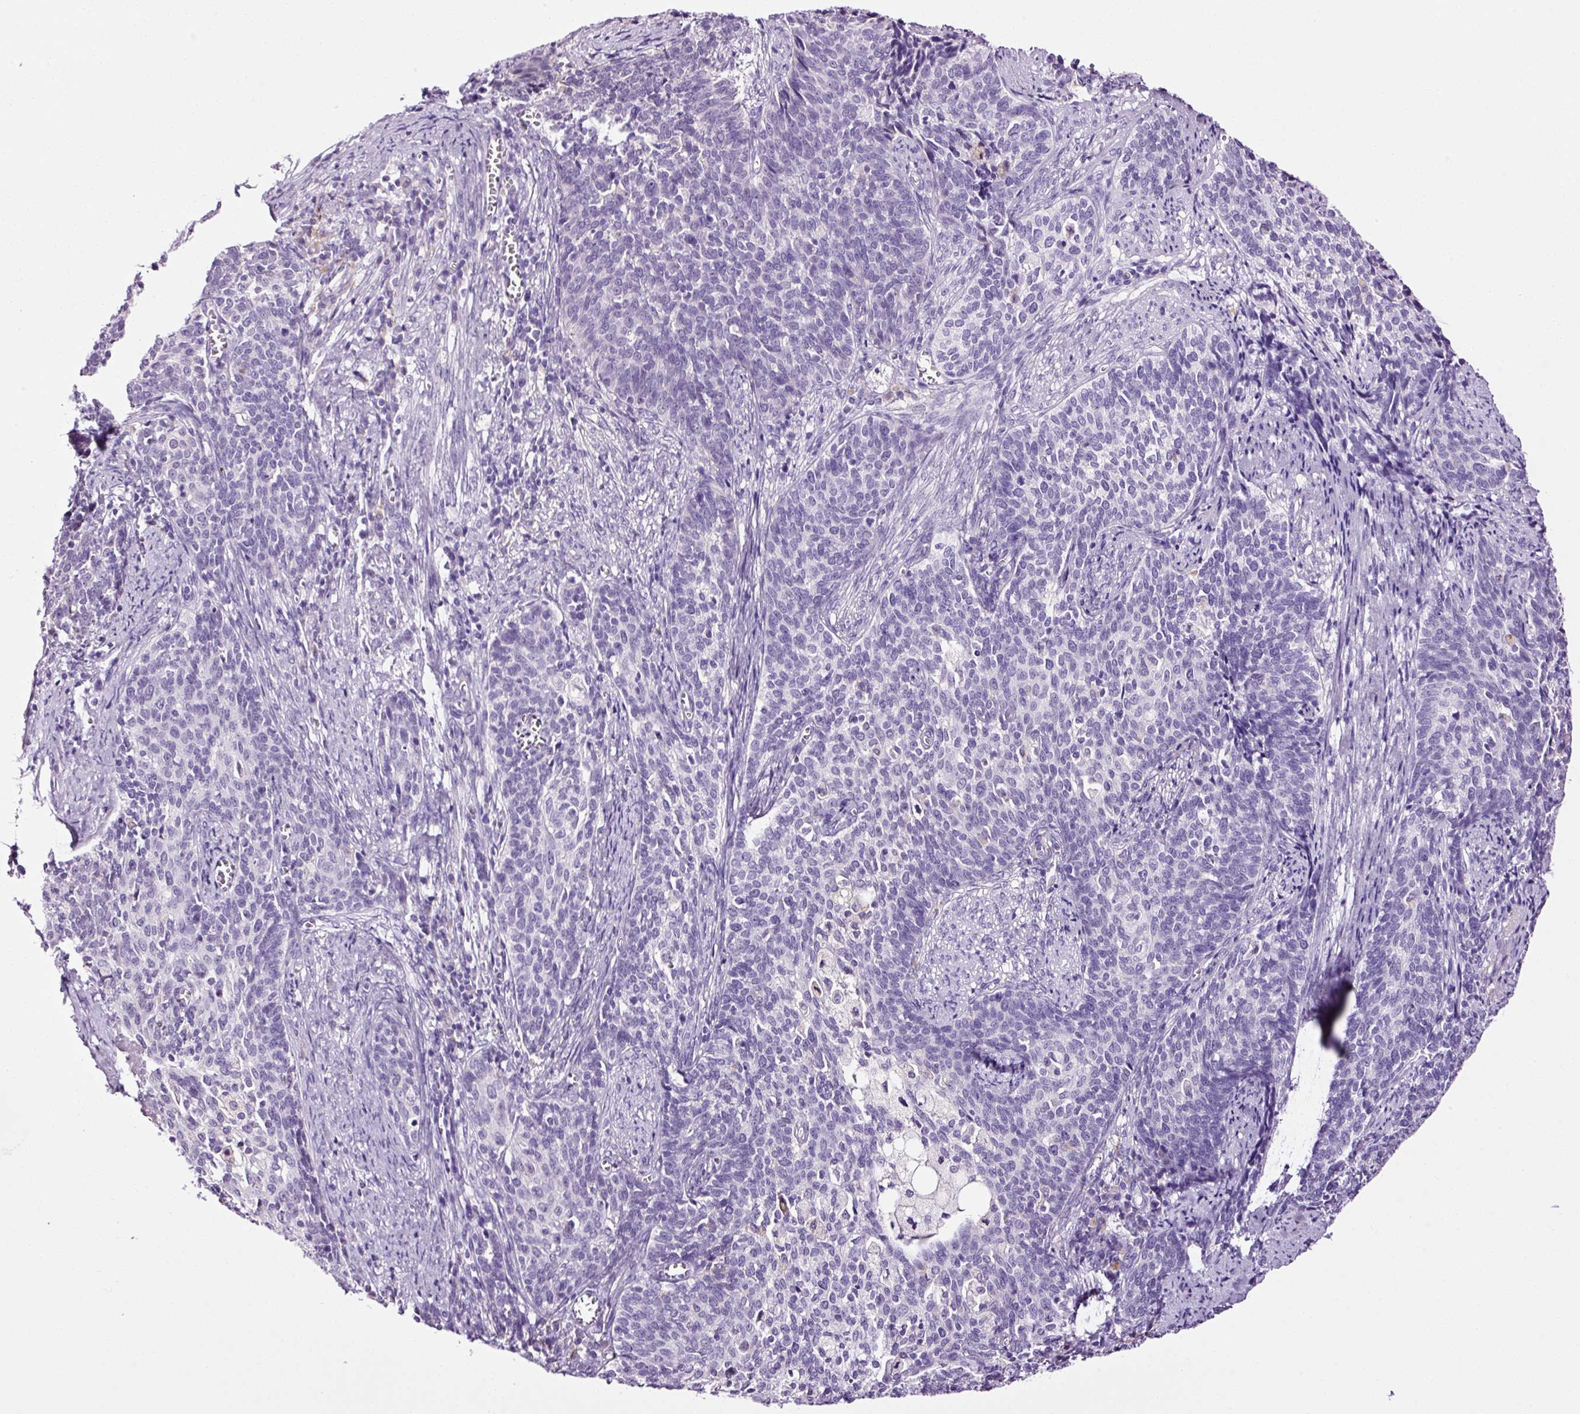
{"staining": {"intensity": "negative", "quantity": "none", "location": "none"}, "tissue": "cervical cancer", "cell_type": "Tumor cells", "image_type": "cancer", "snomed": [{"axis": "morphology", "description": "Squamous cell carcinoma, NOS"}, {"axis": "topography", "description": "Cervix"}], "caption": "This is an immunohistochemistry (IHC) photomicrograph of cervical cancer. There is no expression in tumor cells.", "gene": "RTF2", "patient": {"sex": "female", "age": 39}}